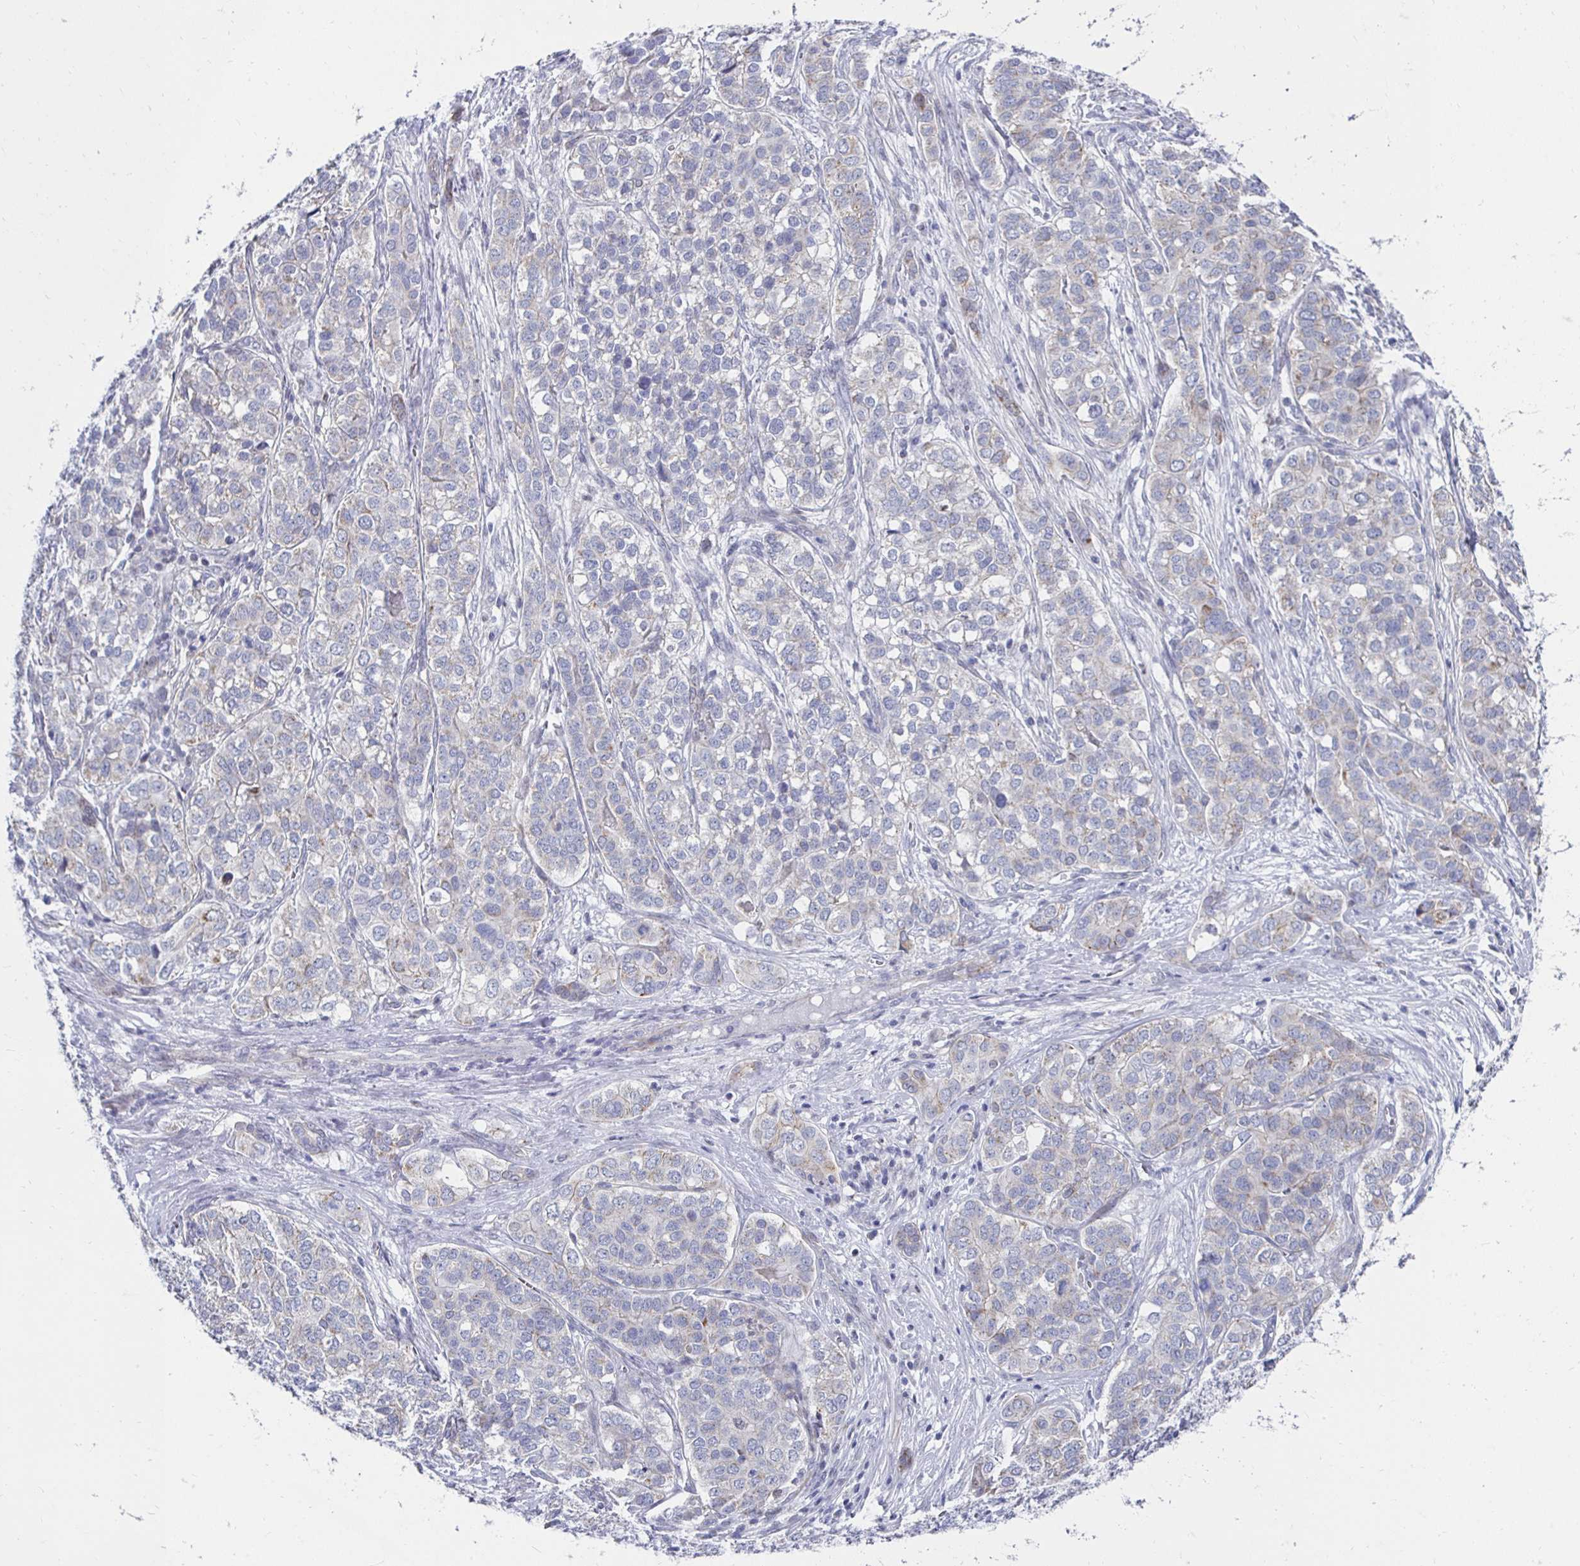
{"staining": {"intensity": "negative", "quantity": "none", "location": "none"}, "tissue": "liver cancer", "cell_type": "Tumor cells", "image_type": "cancer", "snomed": [{"axis": "morphology", "description": "Cholangiocarcinoma"}, {"axis": "topography", "description": "Liver"}], "caption": "The histopathology image displays no significant positivity in tumor cells of liver cholangiocarcinoma.", "gene": "NOCT", "patient": {"sex": "male", "age": 56}}